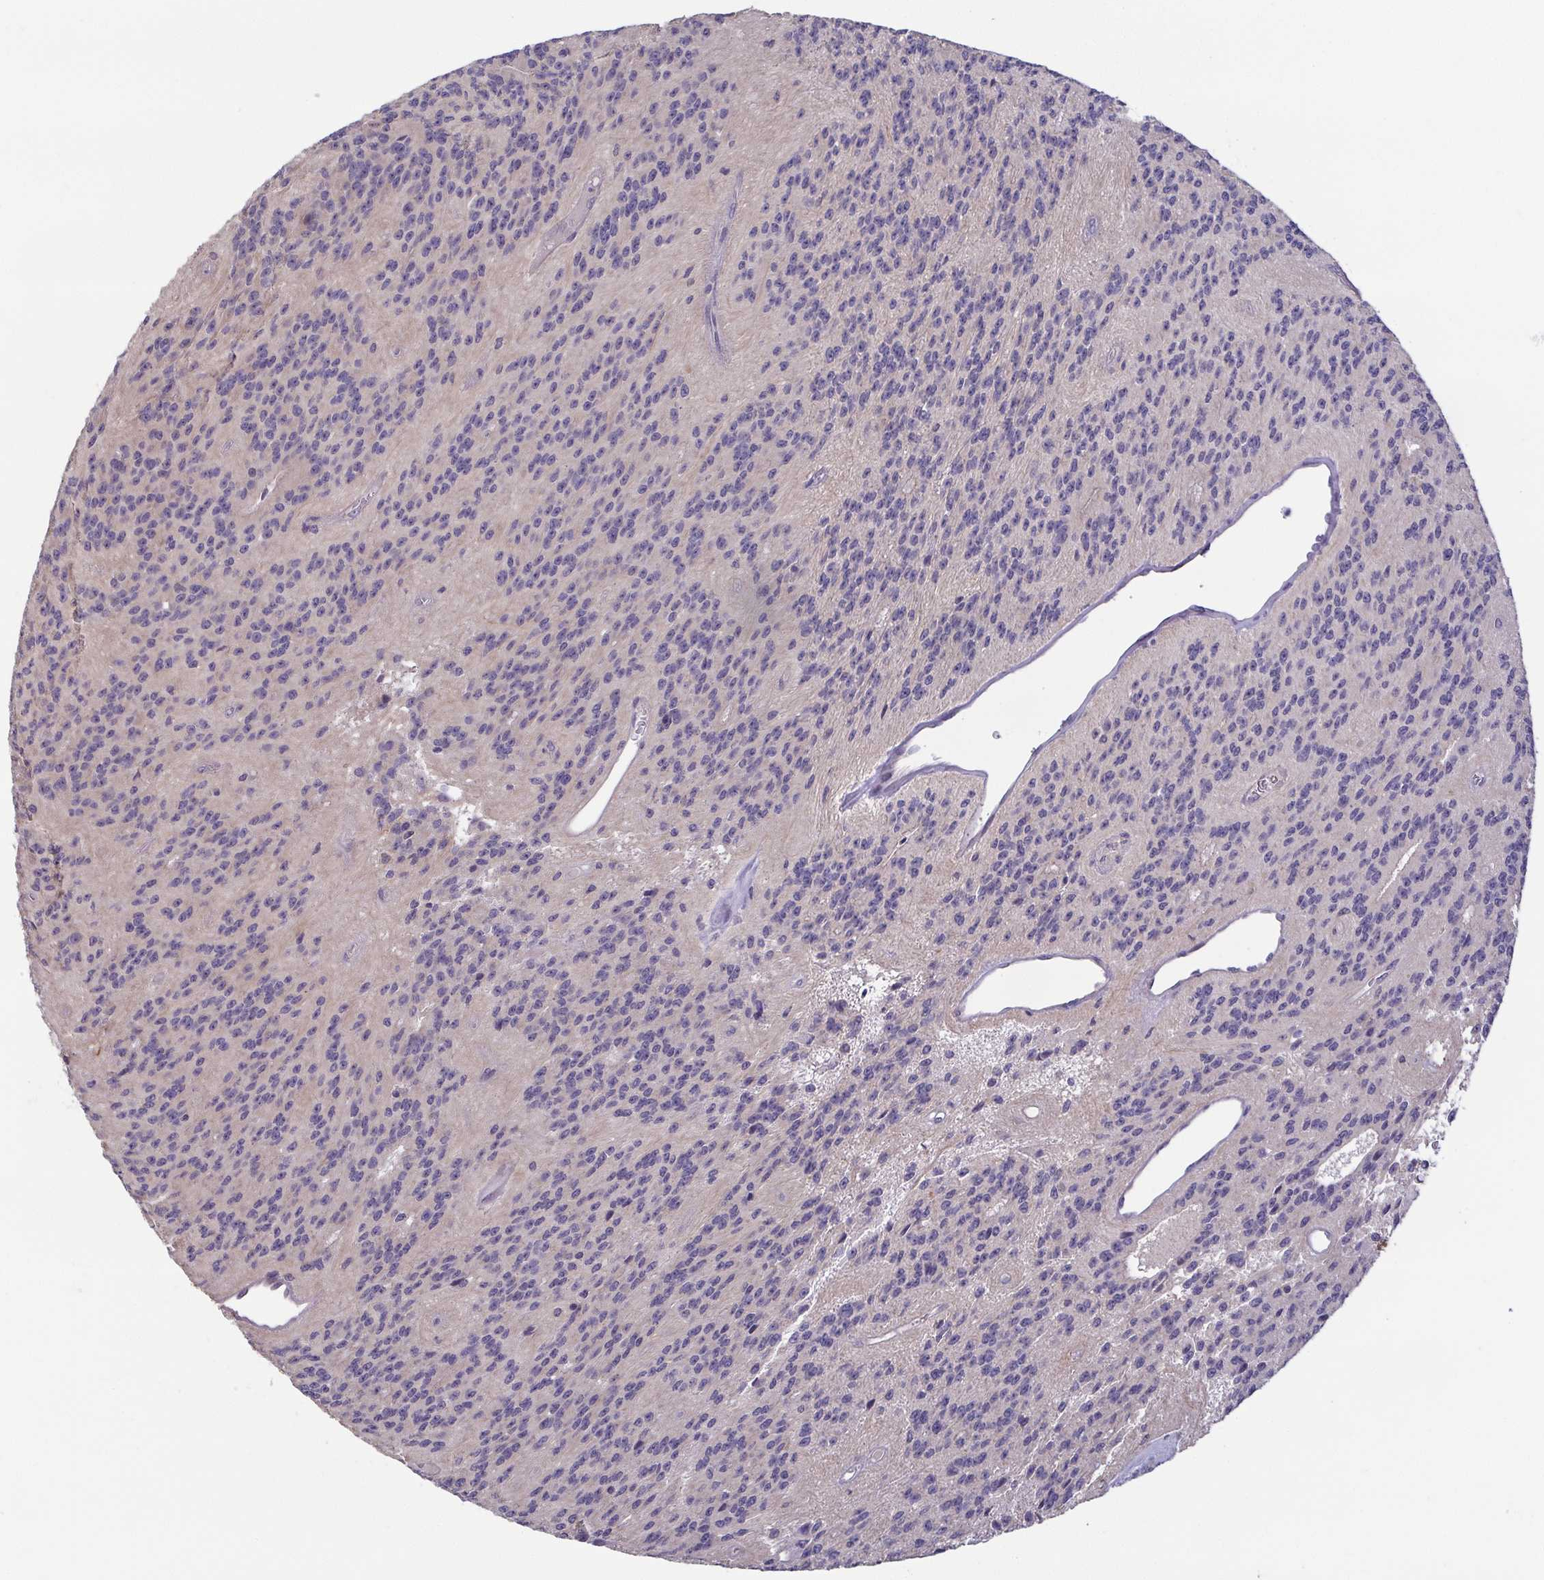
{"staining": {"intensity": "negative", "quantity": "none", "location": "none"}, "tissue": "glioma", "cell_type": "Tumor cells", "image_type": "cancer", "snomed": [{"axis": "morphology", "description": "Glioma, malignant, Low grade"}, {"axis": "topography", "description": "Brain"}], "caption": "Human glioma stained for a protein using immunohistochemistry (IHC) shows no staining in tumor cells.", "gene": "OSBPL7", "patient": {"sex": "male", "age": 31}}